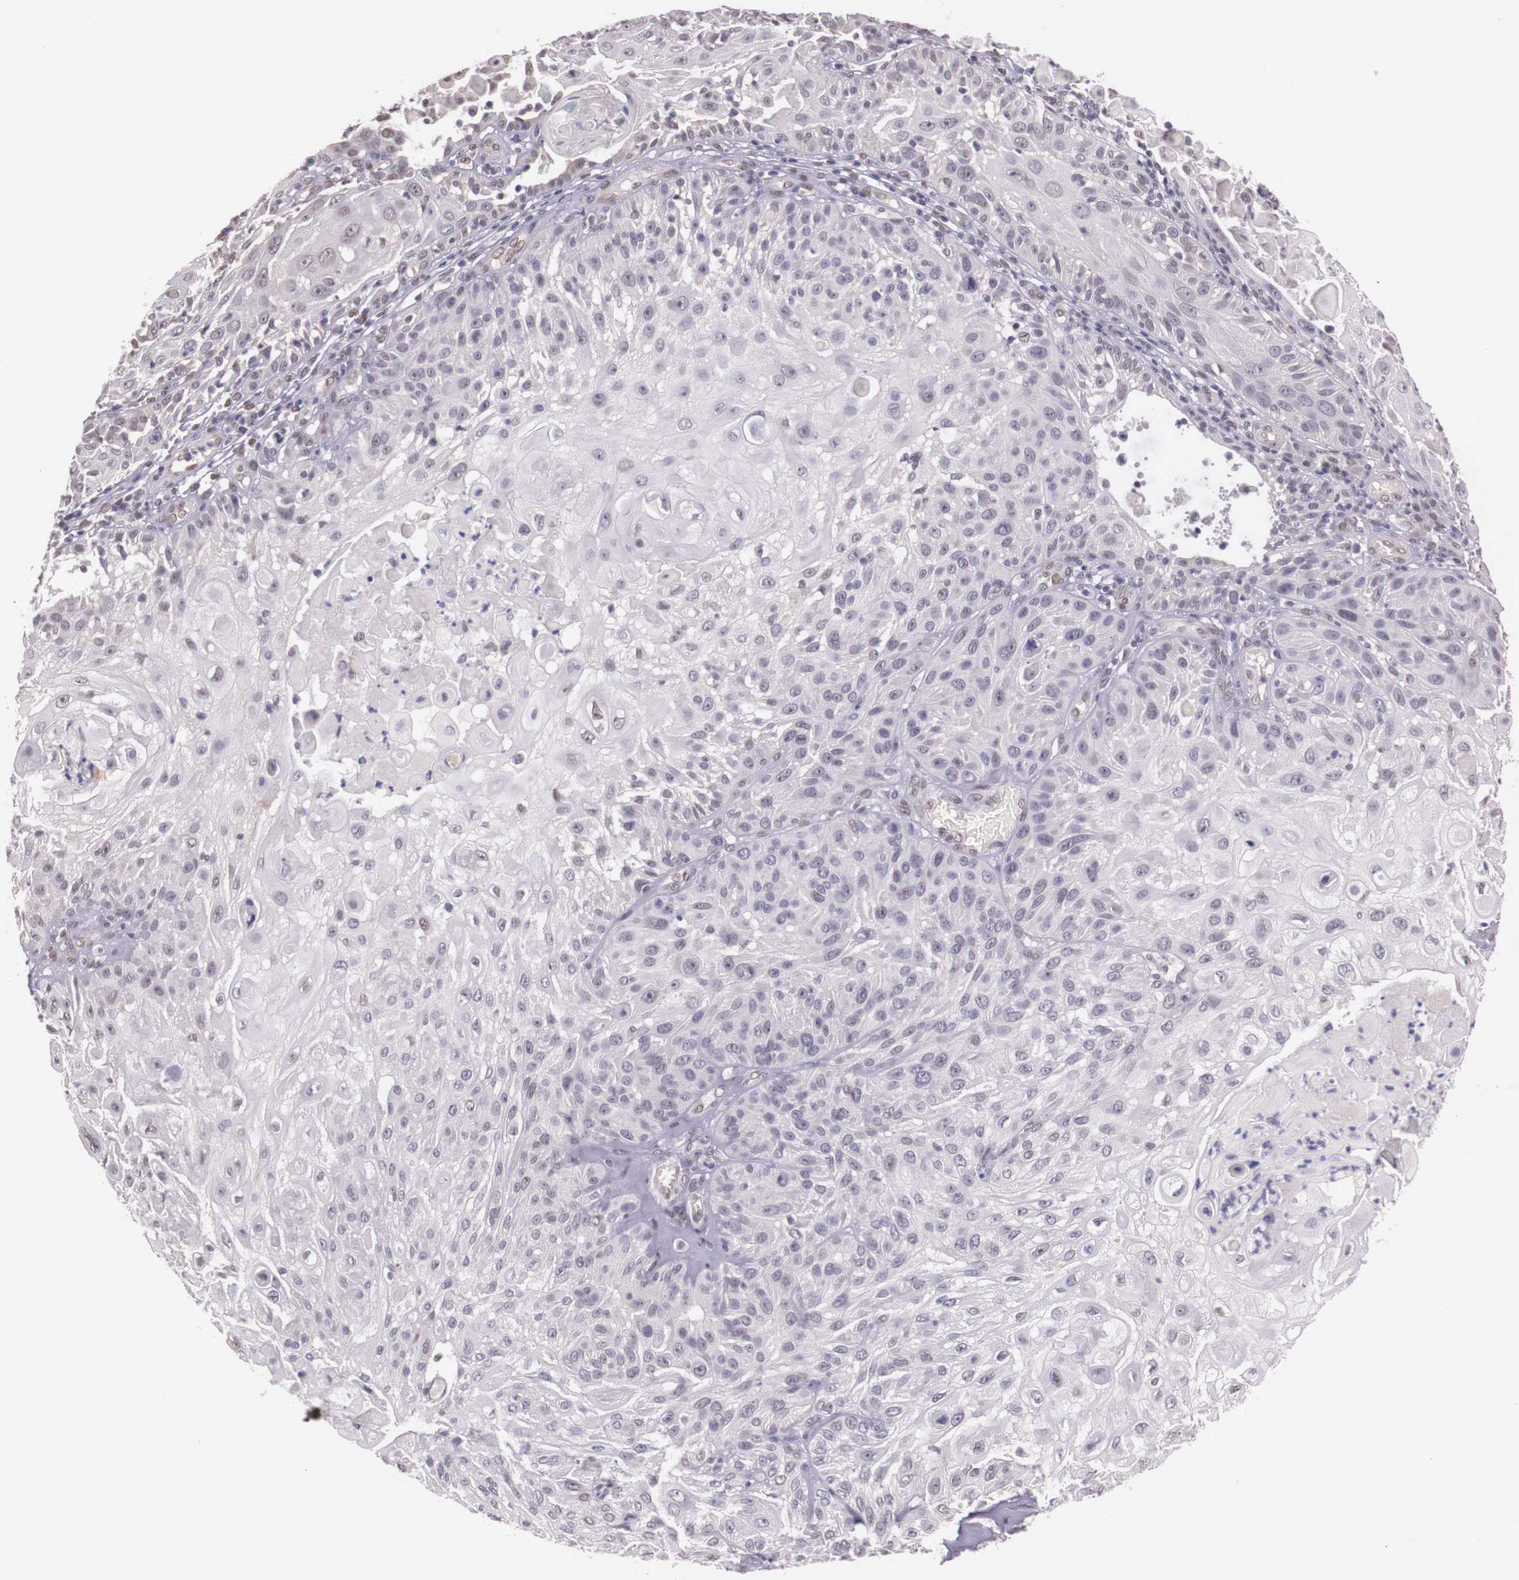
{"staining": {"intensity": "weak", "quantity": "<25%", "location": "nuclear"}, "tissue": "skin cancer", "cell_type": "Tumor cells", "image_type": "cancer", "snomed": [{"axis": "morphology", "description": "Squamous cell carcinoma, NOS"}, {"axis": "topography", "description": "Skin"}], "caption": "A histopathology image of skin squamous cell carcinoma stained for a protein demonstrates no brown staining in tumor cells. (Stains: DAB immunohistochemistry with hematoxylin counter stain, Microscopy: brightfield microscopy at high magnification).", "gene": "WDR13", "patient": {"sex": "female", "age": 89}}